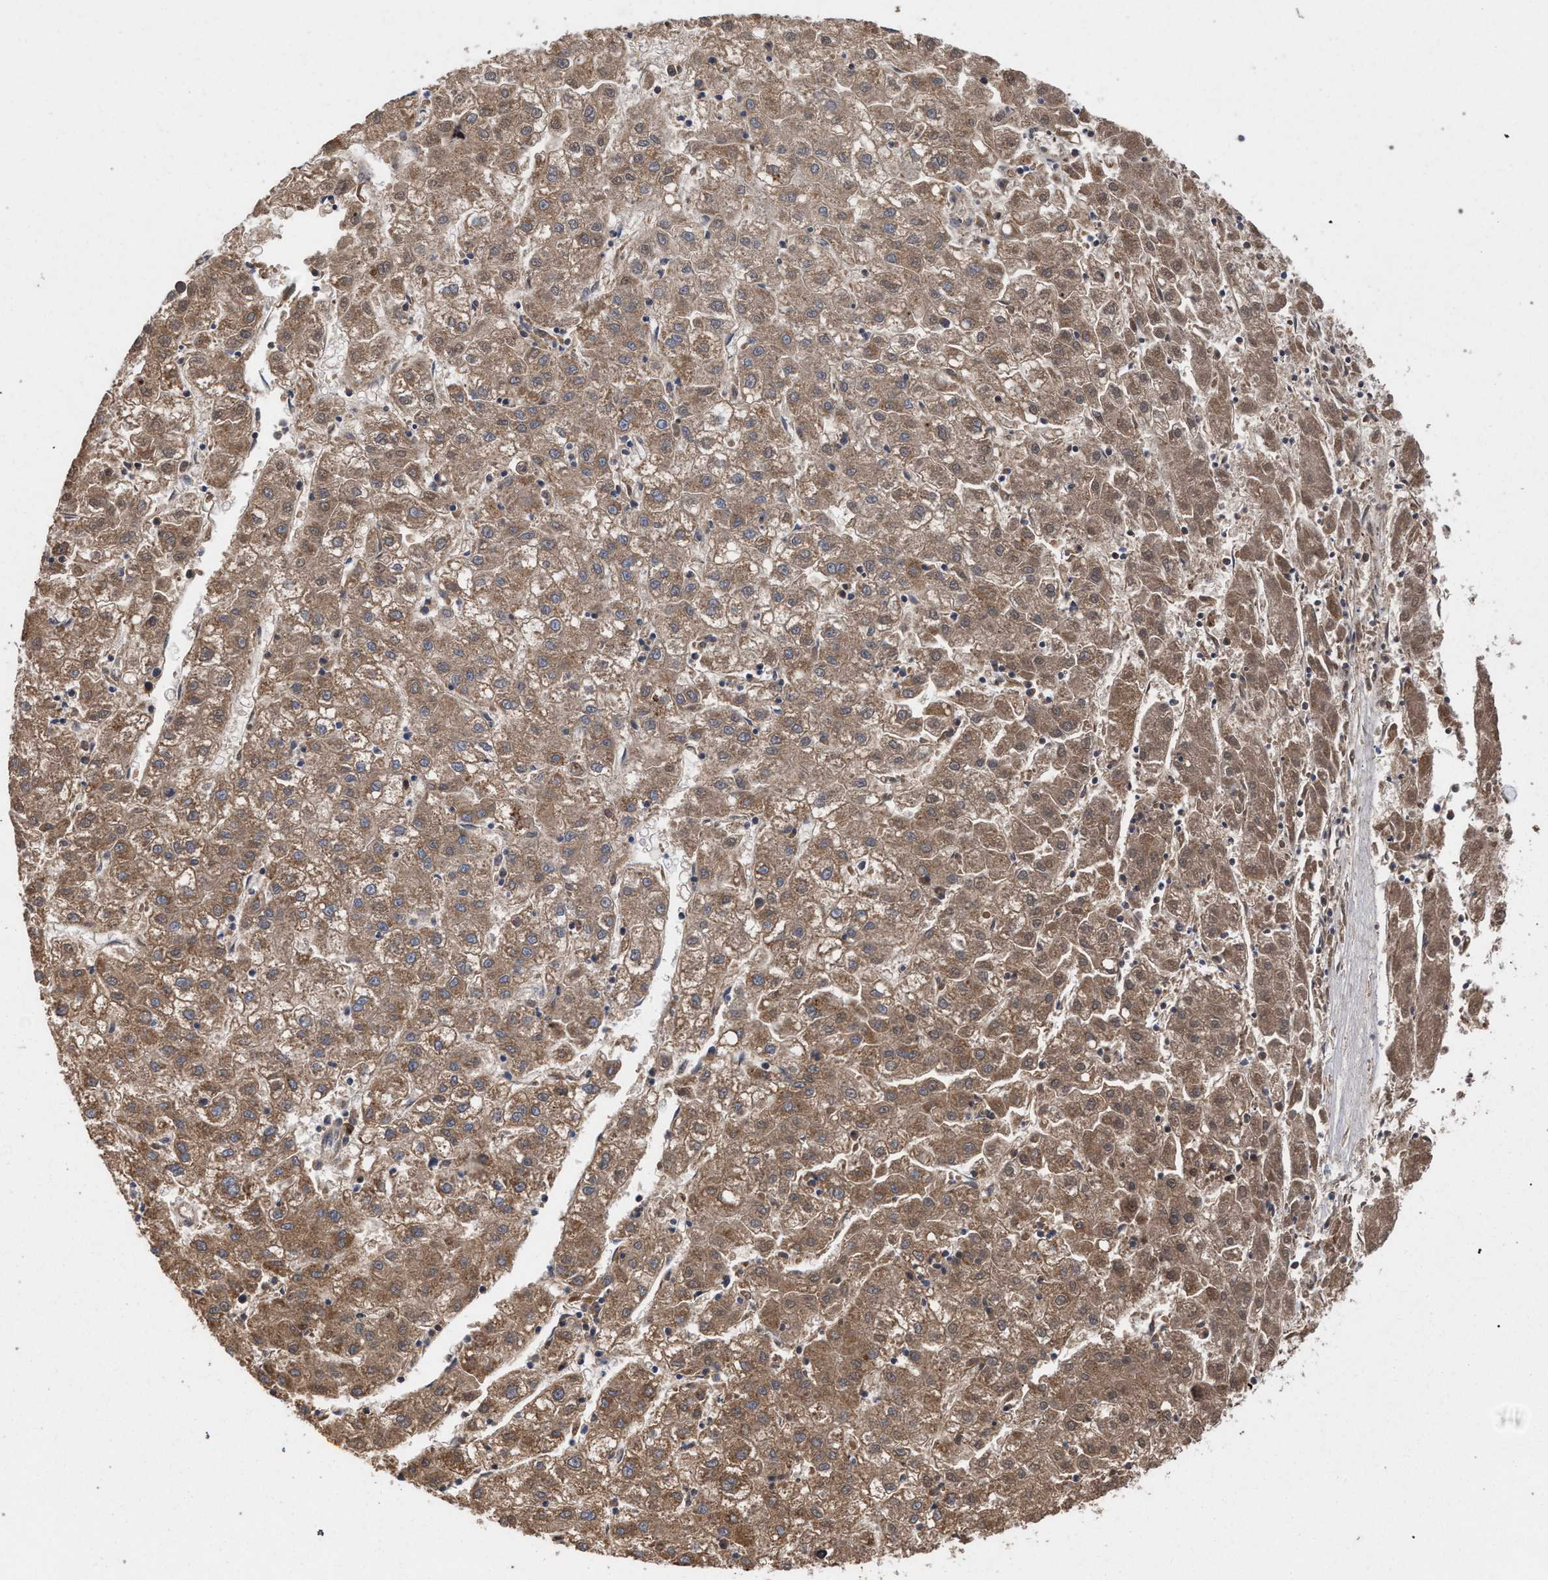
{"staining": {"intensity": "moderate", "quantity": ">75%", "location": "cytoplasmic/membranous"}, "tissue": "liver cancer", "cell_type": "Tumor cells", "image_type": "cancer", "snomed": [{"axis": "morphology", "description": "Carcinoma, Hepatocellular, NOS"}, {"axis": "topography", "description": "Liver"}], "caption": "Immunohistochemical staining of liver cancer (hepatocellular carcinoma) shows medium levels of moderate cytoplasmic/membranous protein positivity in about >75% of tumor cells.", "gene": "BCL2L12", "patient": {"sex": "male", "age": 72}}